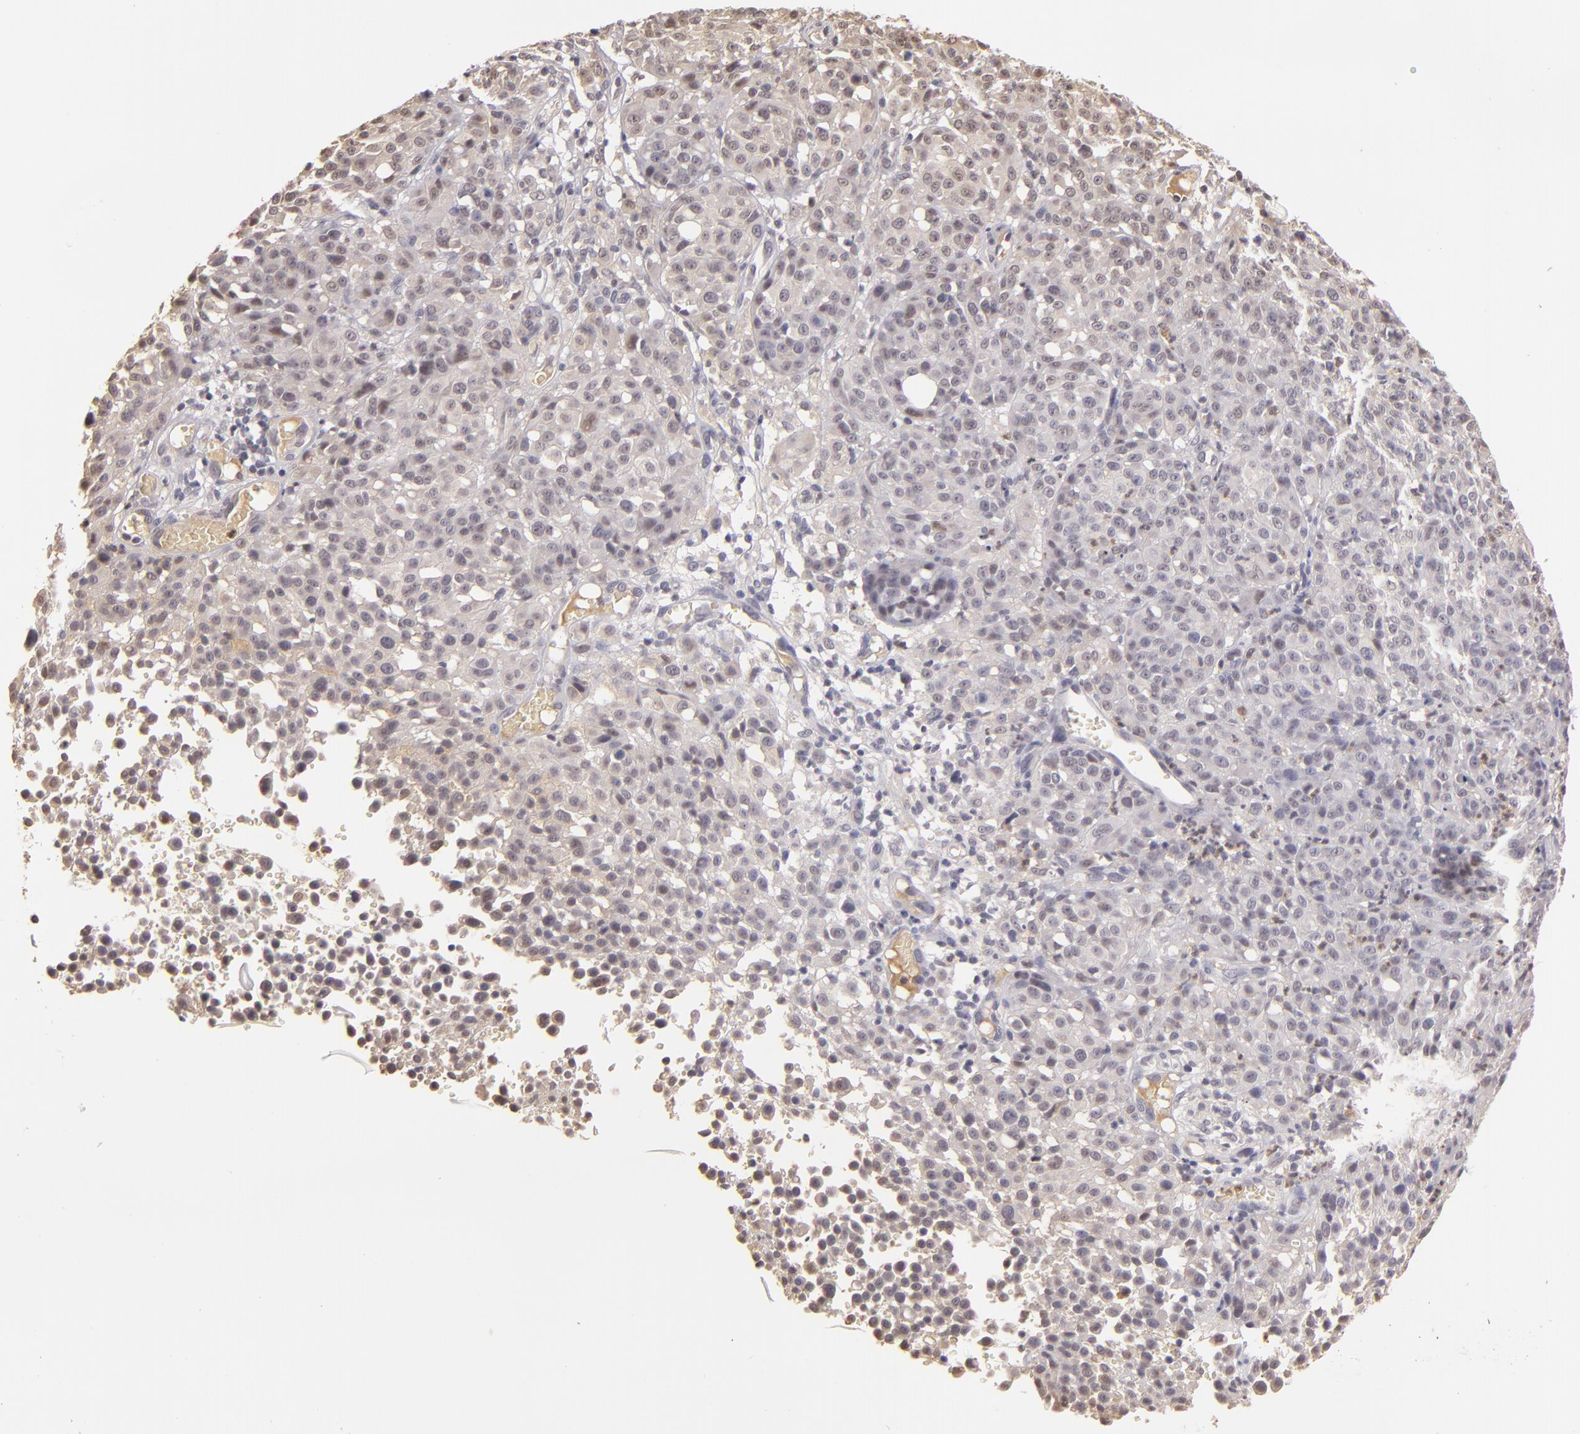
{"staining": {"intensity": "weak", "quantity": ">75%", "location": "cytoplasmic/membranous"}, "tissue": "melanoma", "cell_type": "Tumor cells", "image_type": "cancer", "snomed": [{"axis": "morphology", "description": "Malignant melanoma, NOS"}, {"axis": "topography", "description": "Skin"}], "caption": "Melanoma was stained to show a protein in brown. There is low levels of weak cytoplasmic/membranous positivity in about >75% of tumor cells.", "gene": "LRG1", "patient": {"sex": "female", "age": 49}}